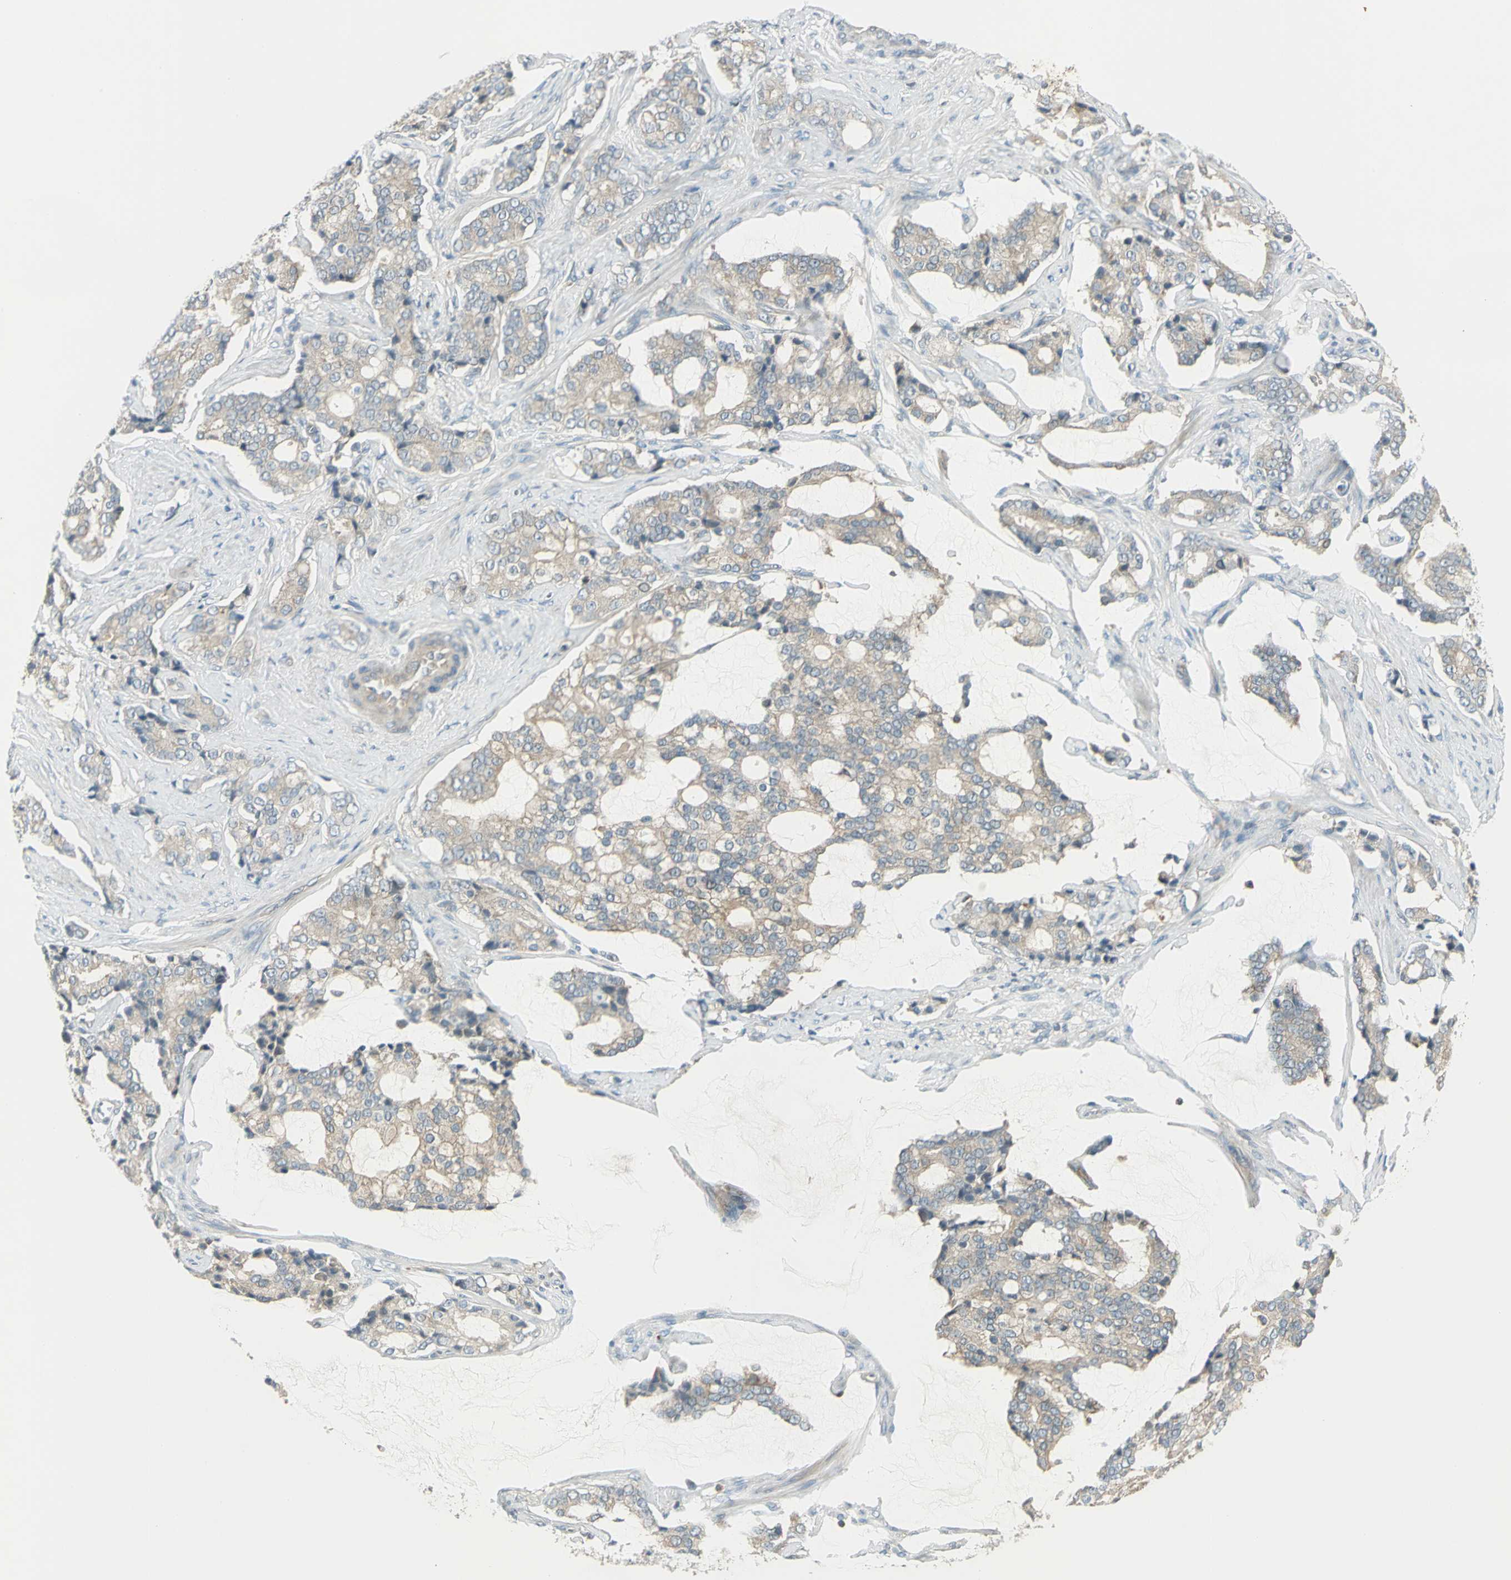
{"staining": {"intensity": "weak", "quantity": ">75%", "location": "cytoplasmic/membranous"}, "tissue": "prostate cancer", "cell_type": "Tumor cells", "image_type": "cancer", "snomed": [{"axis": "morphology", "description": "Adenocarcinoma, Low grade"}, {"axis": "topography", "description": "Prostate"}], "caption": "Protein staining by immunohistochemistry (IHC) shows weak cytoplasmic/membranous positivity in approximately >75% of tumor cells in prostate cancer.", "gene": "PRKAA1", "patient": {"sex": "male", "age": 58}}